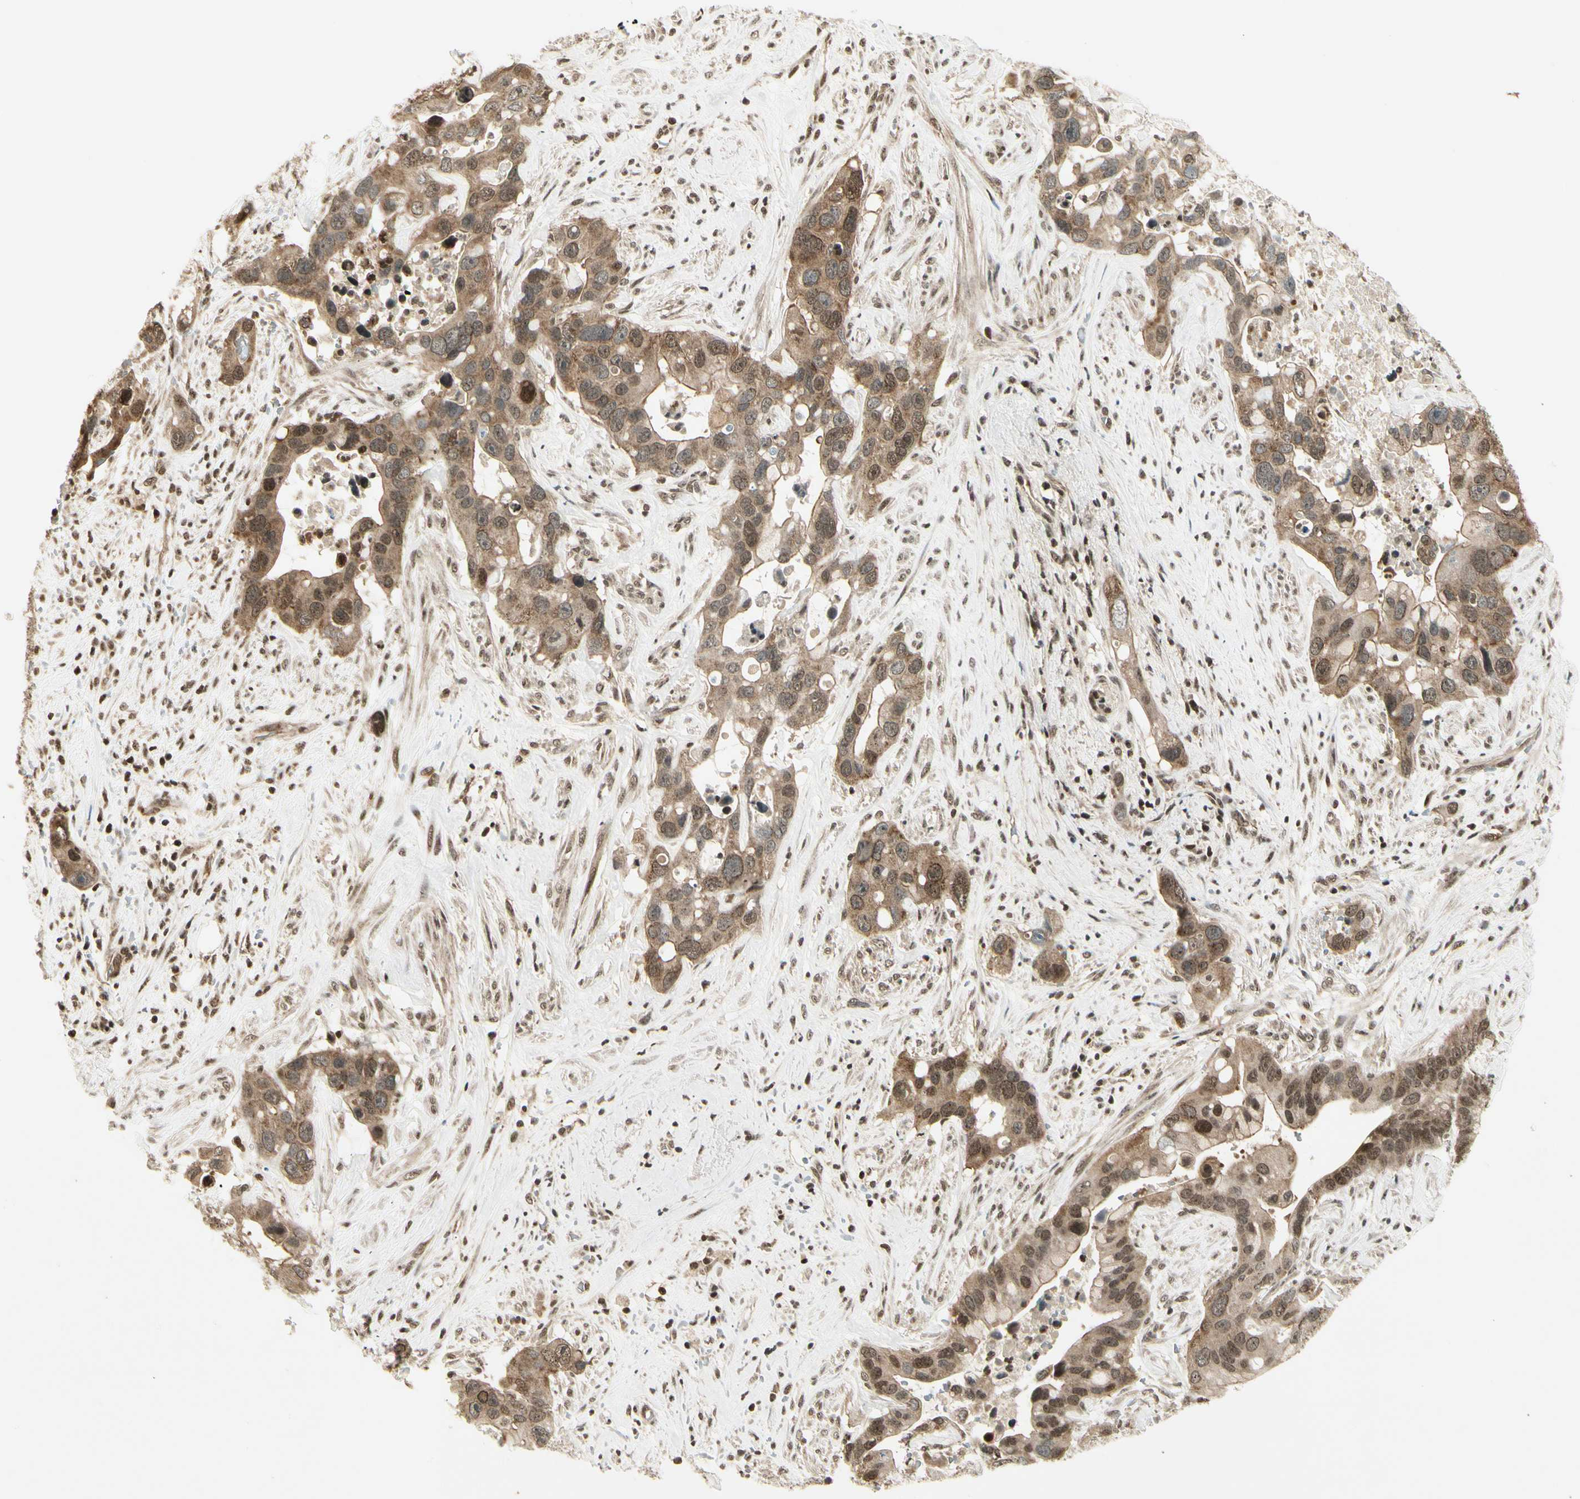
{"staining": {"intensity": "moderate", "quantity": "25%-75%", "location": "cytoplasmic/membranous,nuclear"}, "tissue": "liver cancer", "cell_type": "Tumor cells", "image_type": "cancer", "snomed": [{"axis": "morphology", "description": "Cholangiocarcinoma"}, {"axis": "topography", "description": "Liver"}], "caption": "A brown stain shows moderate cytoplasmic/membranous and nuclear positivity of a protein in human cholangiocarcinoma (liver) tumor cells.", "gene": "SMN2", "patient": {"sex": "female", "age": 65}}